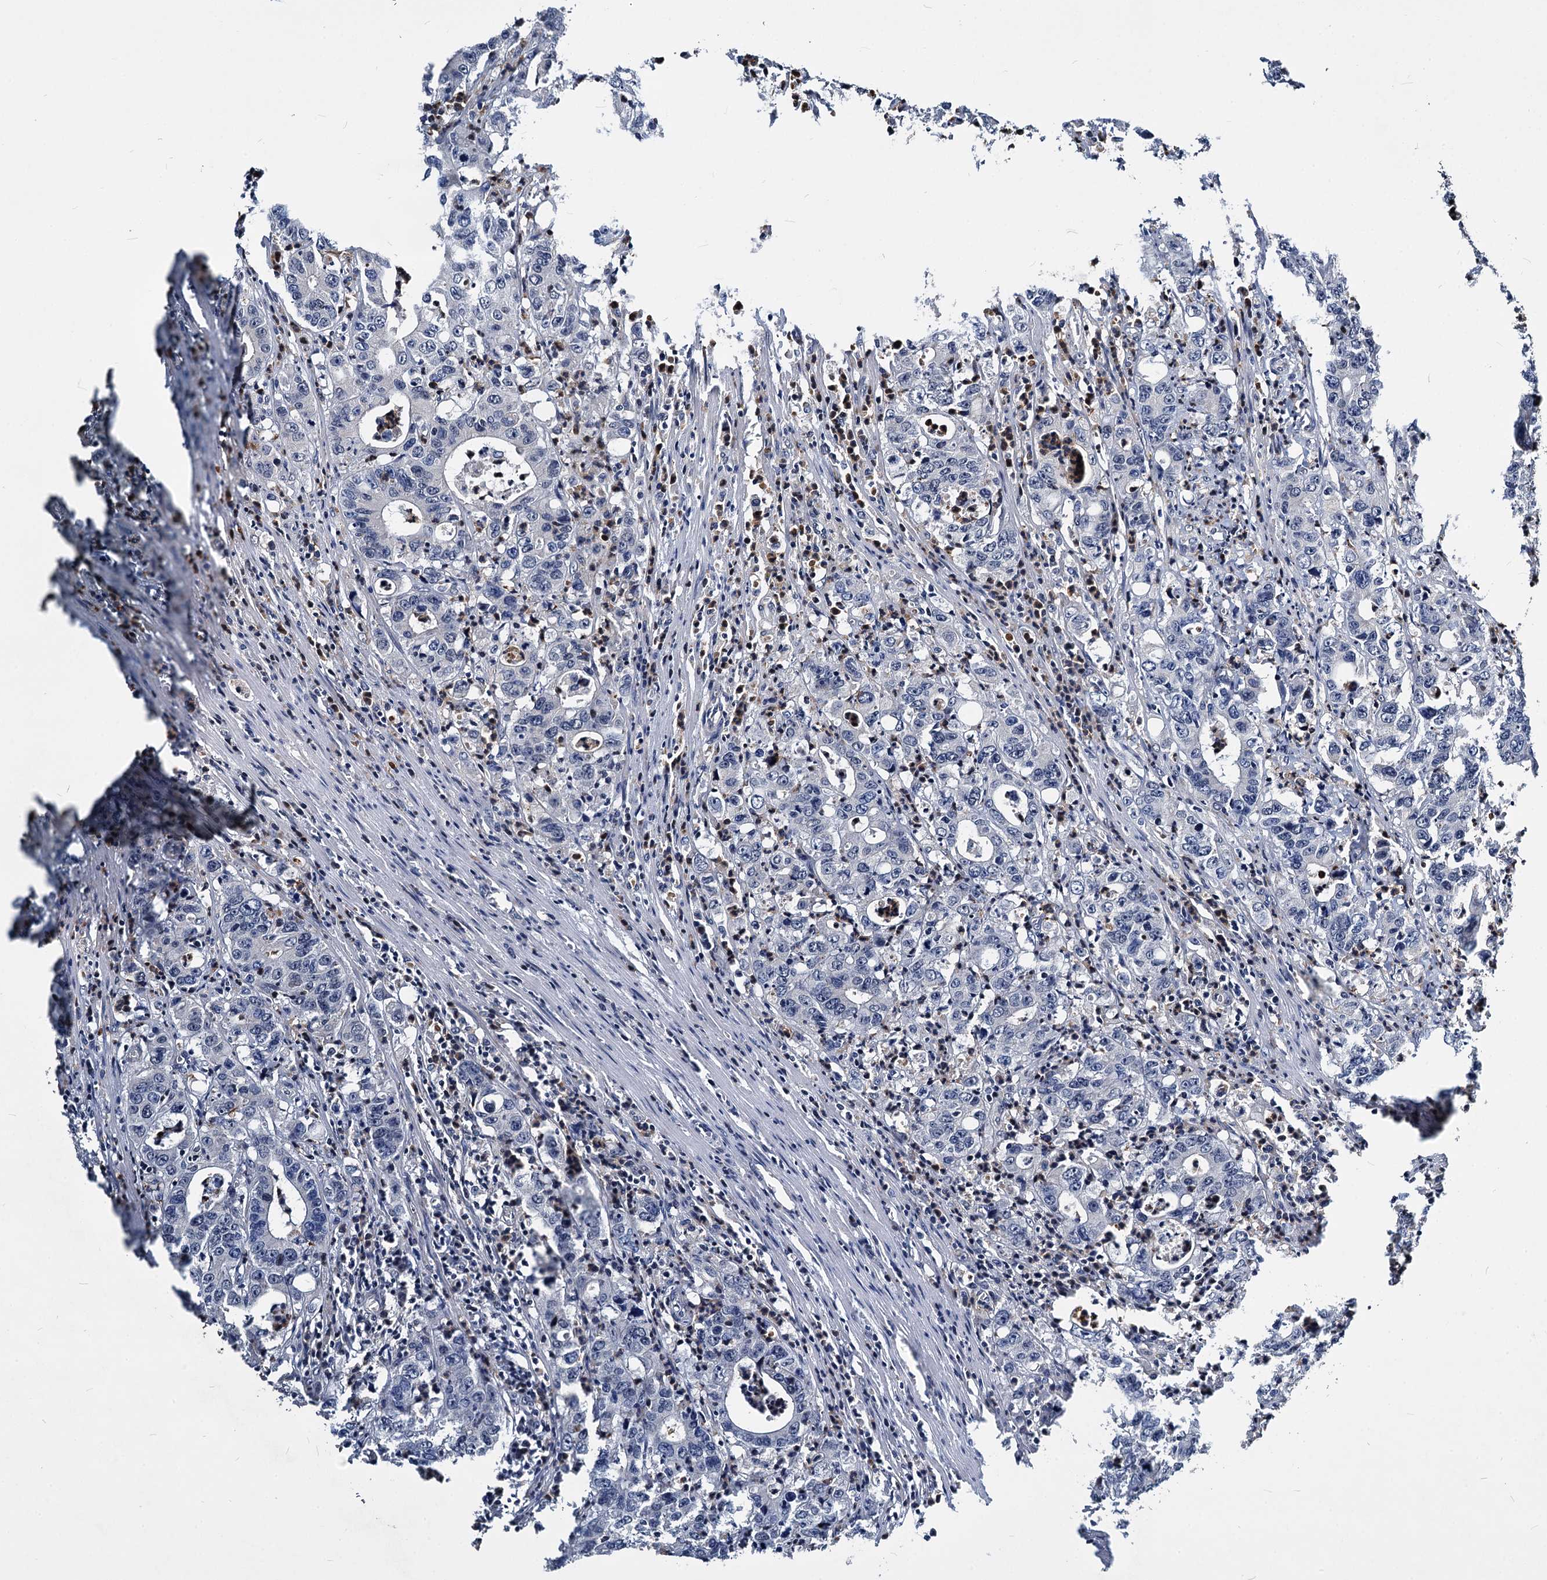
{"staining": {"intensity": "negative", "quantity": "none", "location": "none"}, "tissue": "colorectal cancer", "cell_type": "Tumor cells", "image_type": "cancer", "snomed": [{"axis": "morphology", "description": "Adenocarcinoma, NOS"}, {"axis": "topography", "description": "Colon"}], "caption": "Immunohistochemistry (IHC) image of colorectal adenocarcinoma stained for a protein (brown), which displays no positivity in tumor cells.", "gene": "ATG101", "patient": {"sex": "female", "age": 75}}